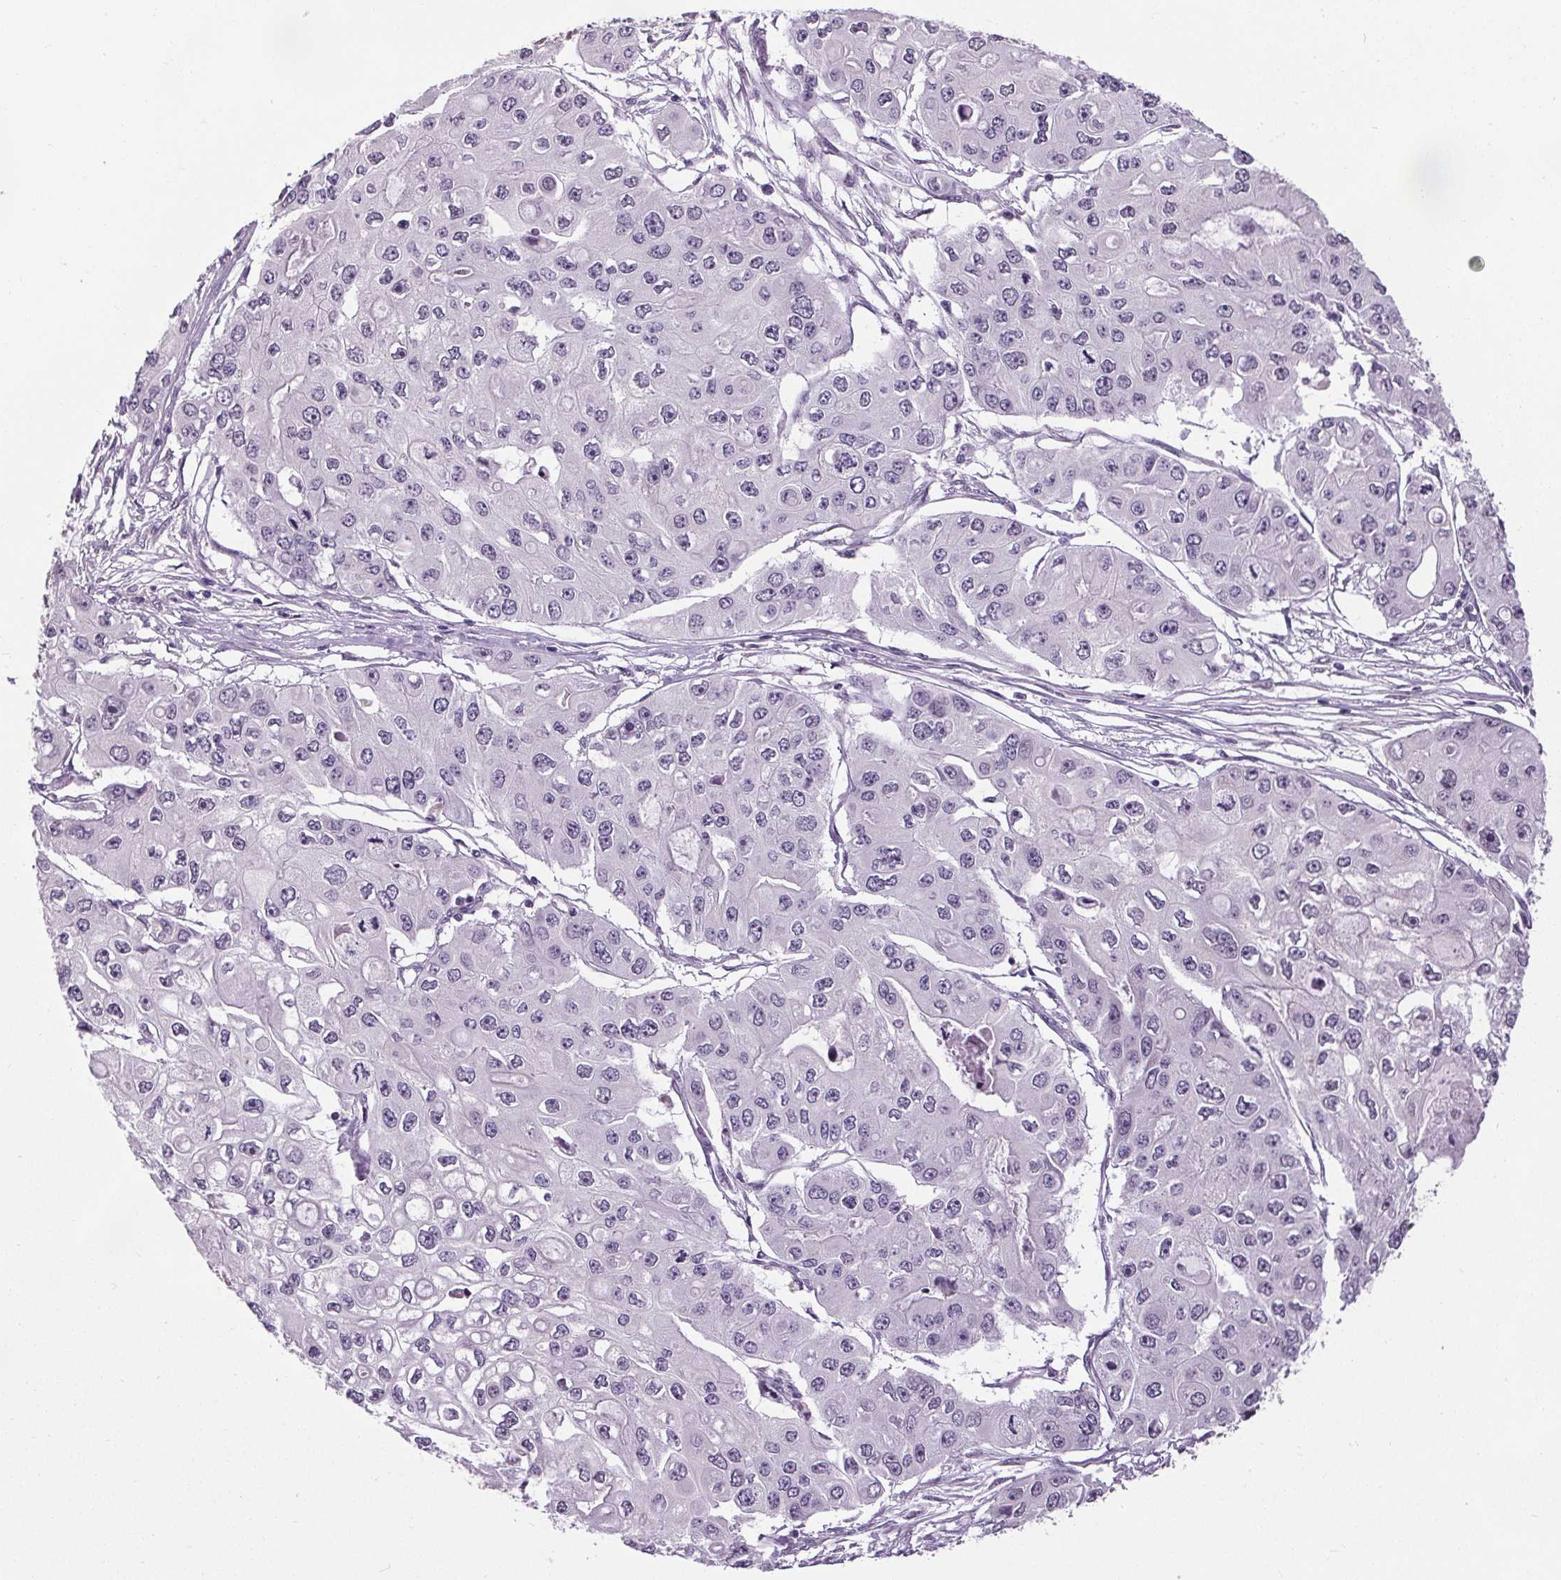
{"staining": {"intensity": "negative", "quantity": "none", "location": "none"}, "tissue": "ovarian cancer", "cell_type": "Tumor cells", "image_type": "cancer", "snomed": [{"axis": "morphology", "description": "Cystadenocarcinoma, serous, NOS"}, {"axis": "topography", "description": "Ovary"}], "caption": "Tumor cells show no significant protein staining in ovarian cancer (serous cystadenocarcinoma). (Immunohistochemistry, brightfield microscopy, high magnification).", "gene": "SLC2A9", "patient": {"sex": "female", "age": 56}}